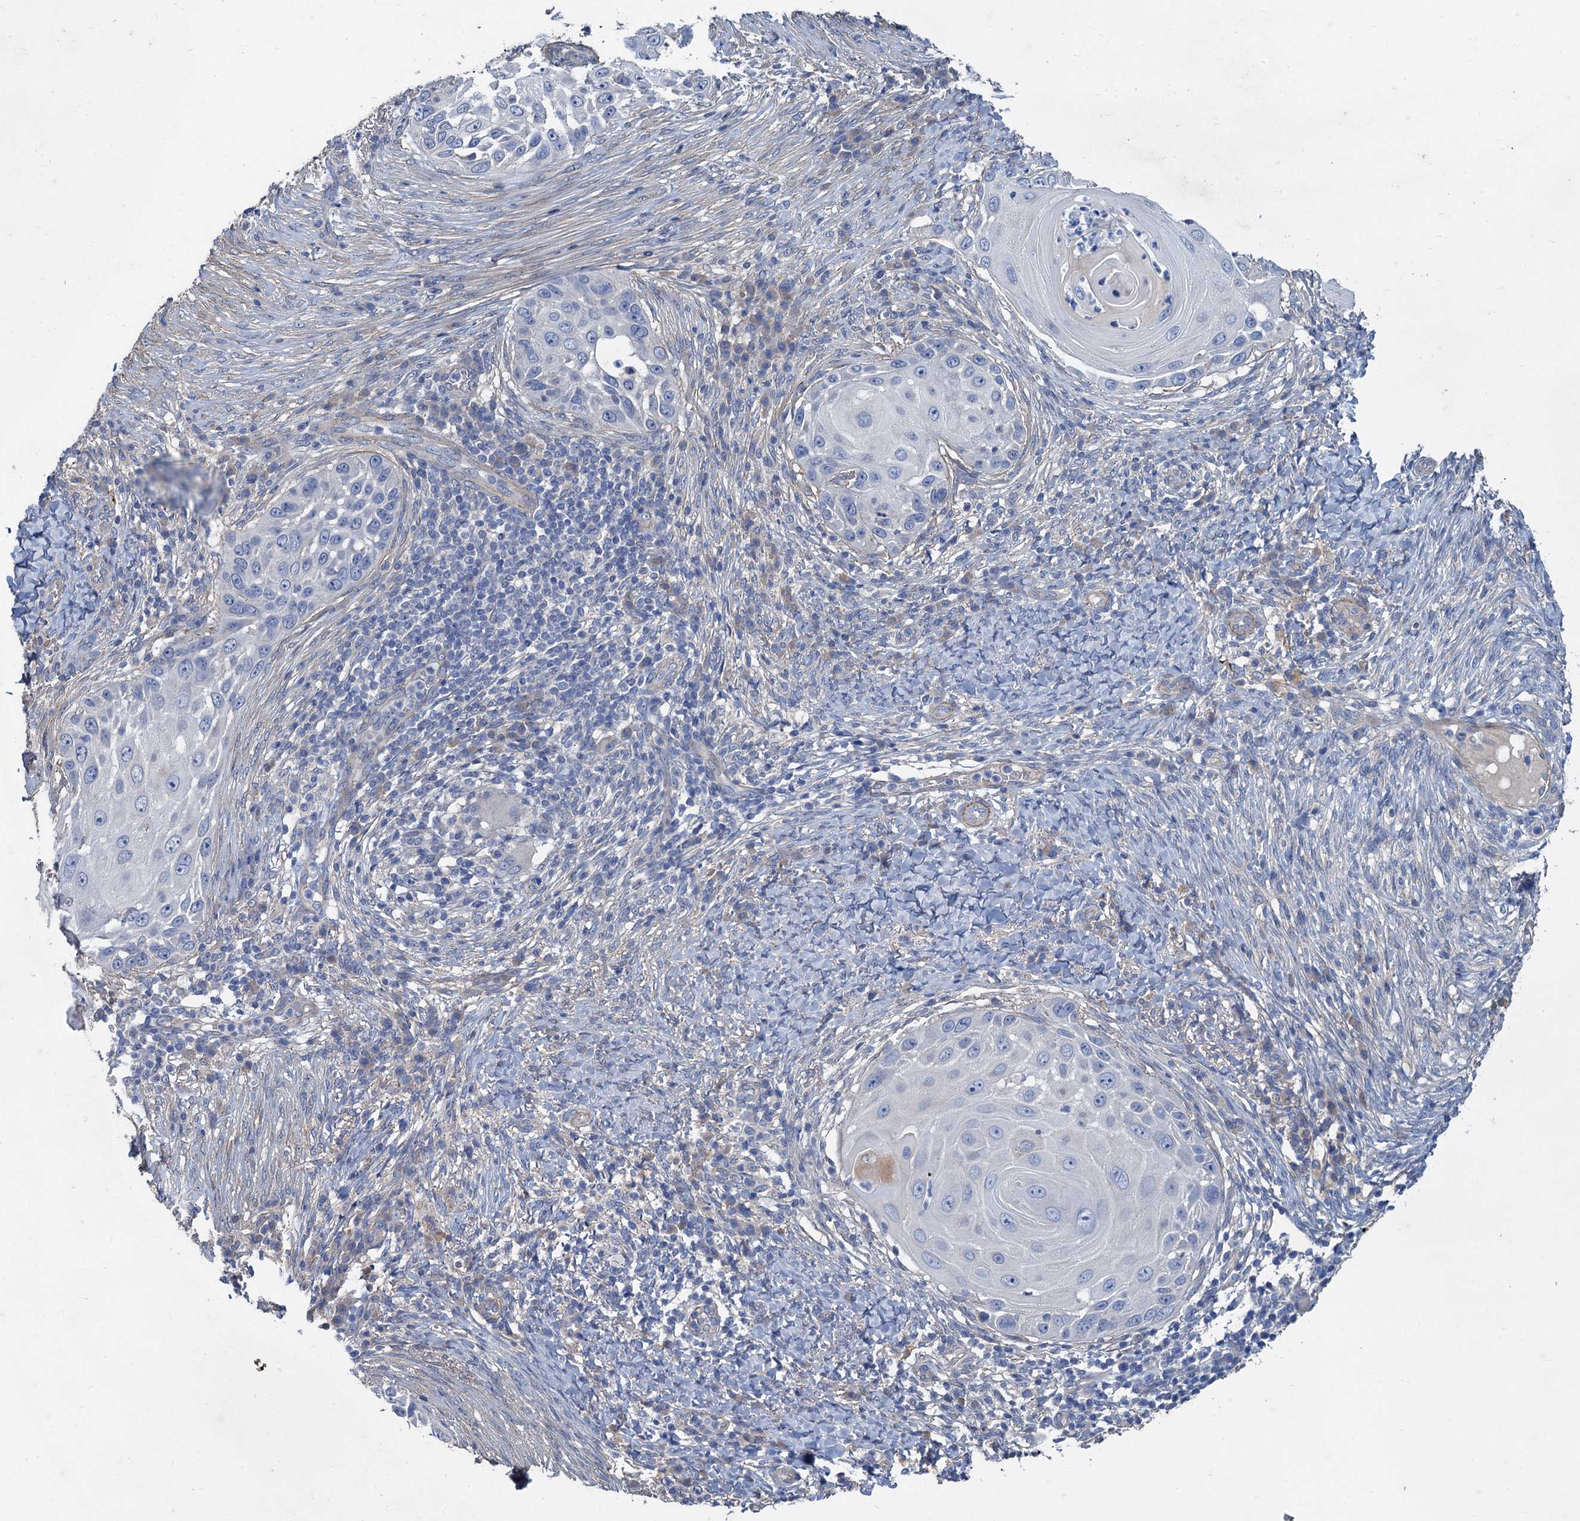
{"staining": {"intensity": "negative", "quantity": "none", "location": "none"}, "tissue": "skin cancer", "cell_type": "Tumor cells", "image_type": "cancer", "snomed": [{"axis": "morphology", "description": "Squamous cell carcinoma, NOS"}, {"axis": "topography", "description": "Skin"}], "caption": "Immunohistochemistry (IHC) of human skin cancer reveals no expression in tumor cells.", "gene": "SMCO3", "patient": {"sex": "female", "age": 44}}